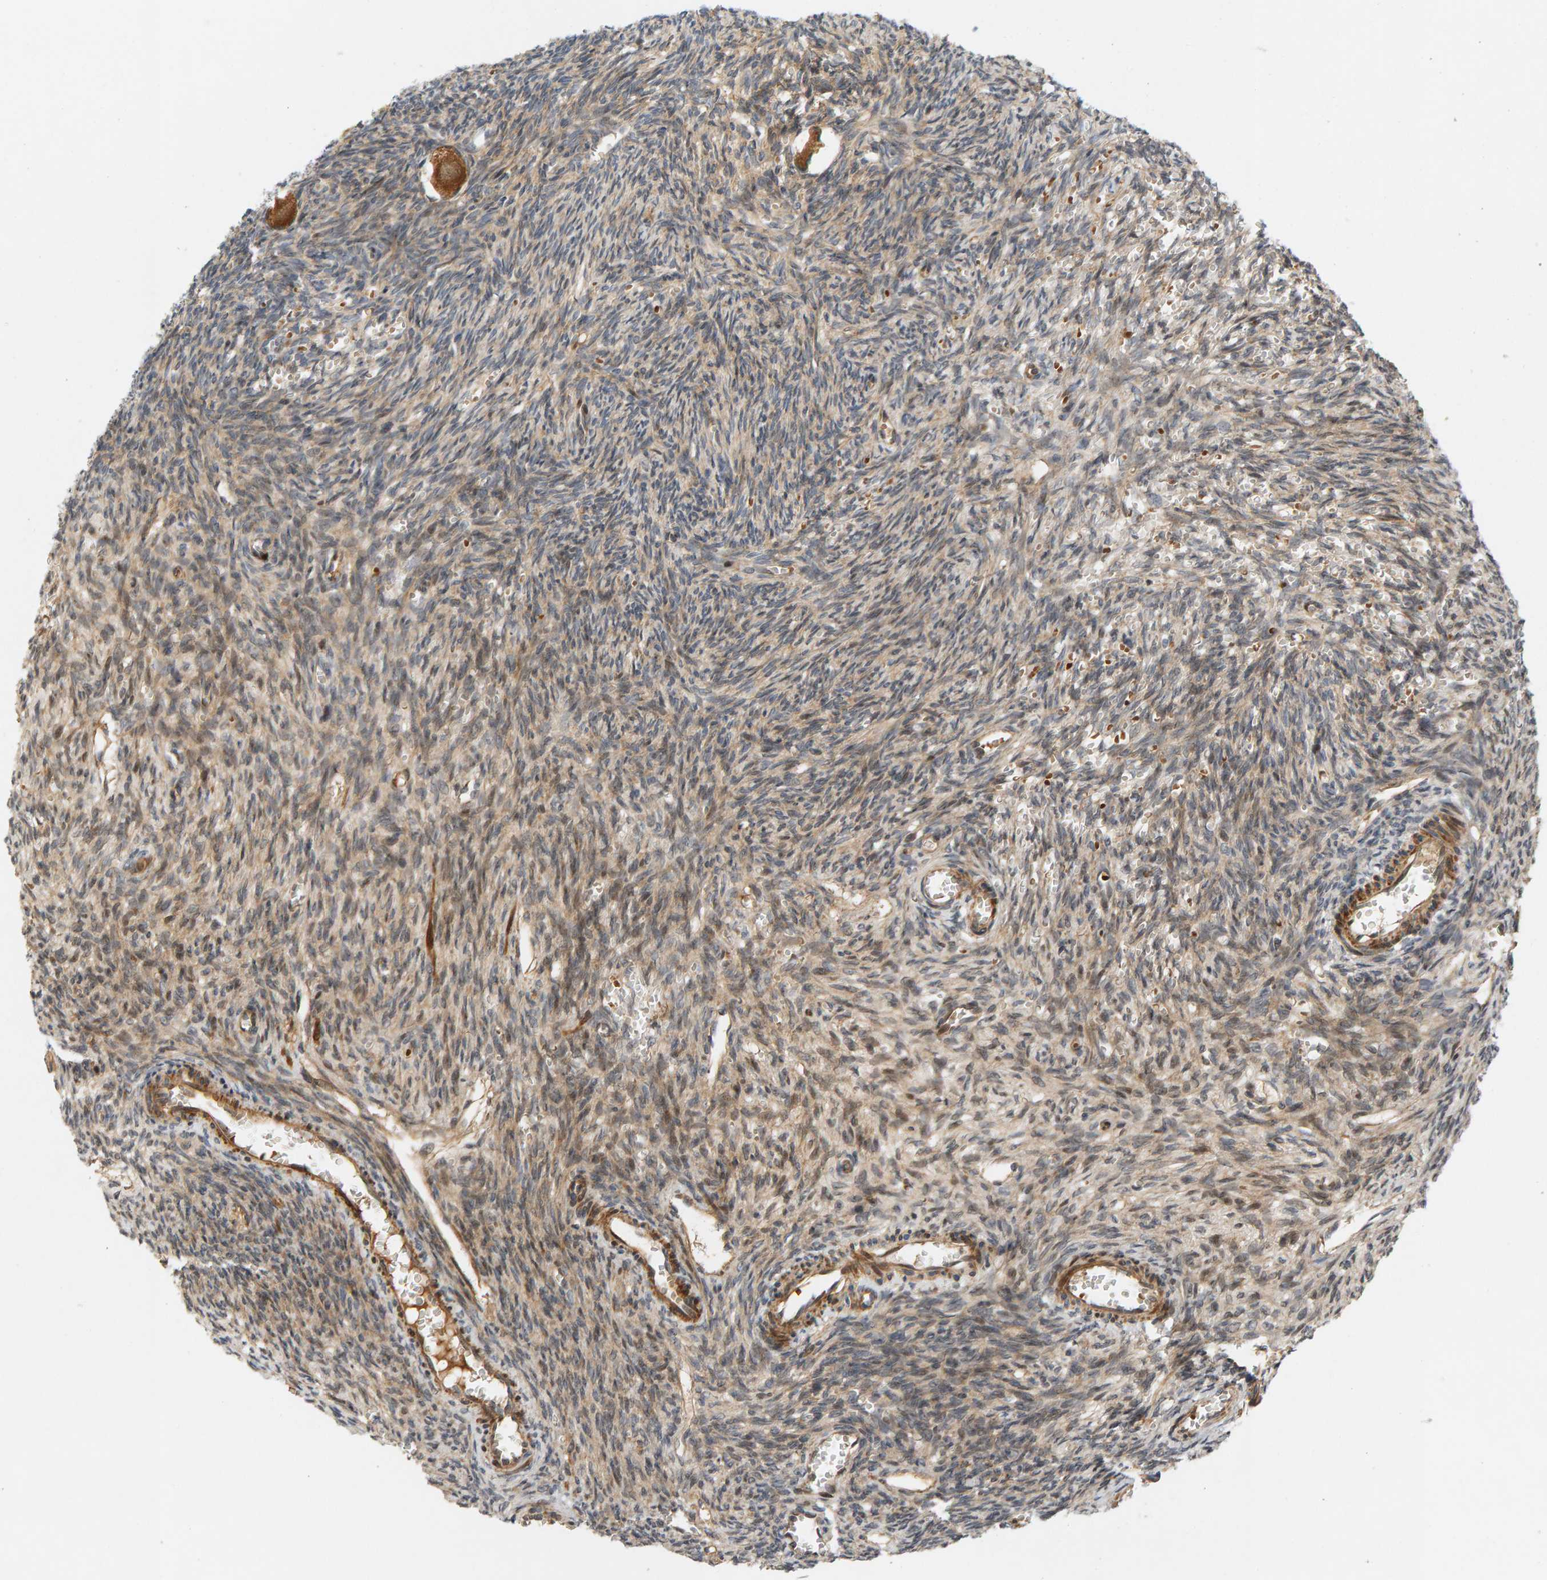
{"staining": {"intensity": "moderate", "quantity": ">75%", "location": "cytoplasmic/membranous"}, "tissue": "ovary", "cell_type": "Follicle cells", "image_type": "normal", "snomed": [{"axis": "morphology", "description": "Normal tissue, NOS"}, {"axis": "topography", "description": "Ovary"}], "caption": "DAB immunohistochemical staining of unremarkable ovary shows moderate cytoplasmic/membranous protein positivity in approximately >75% of follicle cells.", "gene": "BAHCC1", "patient": {"sex": "female", "age": 27}}